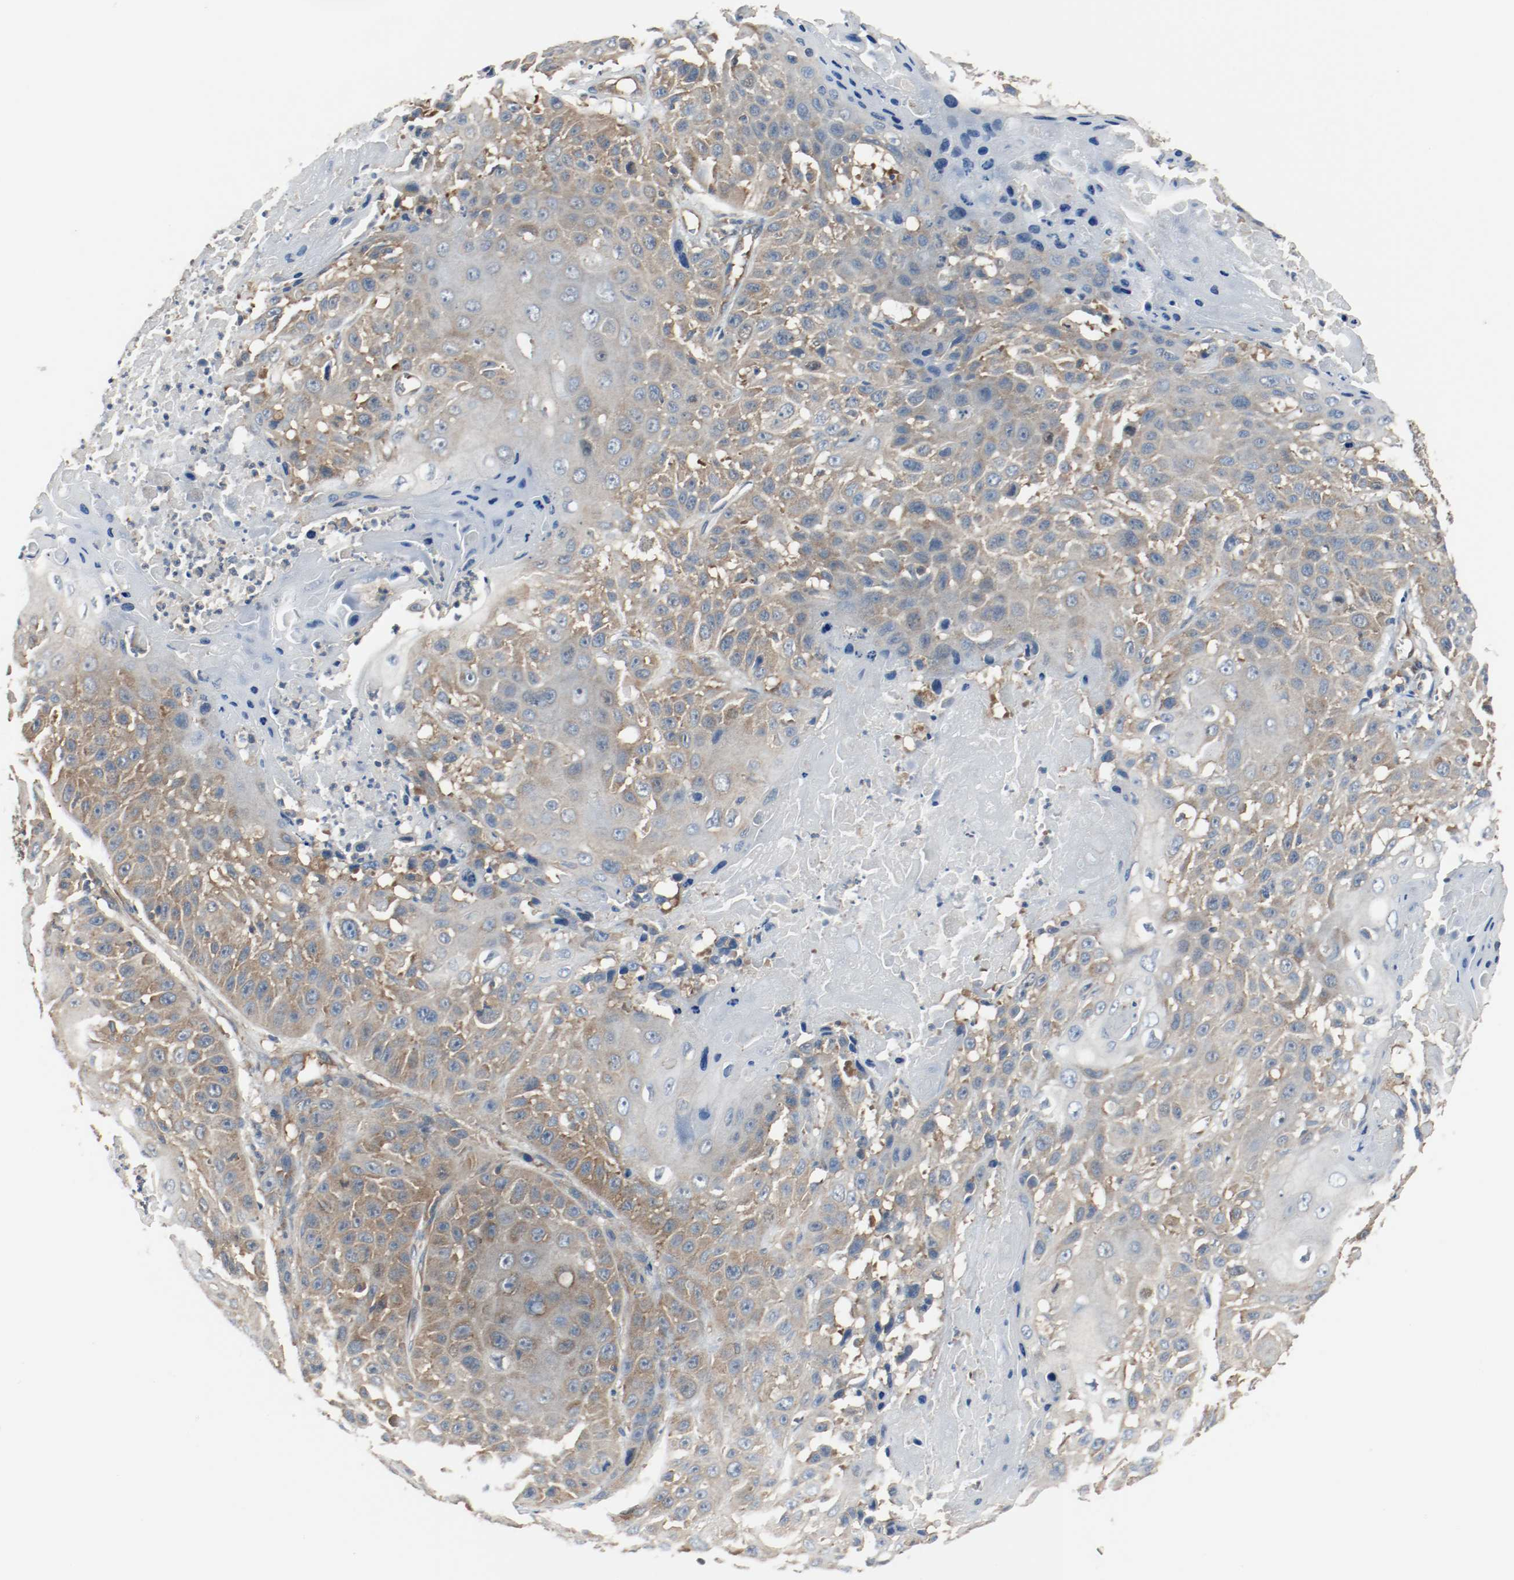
{"staining": {"intensity": "moderate", "quantity": ">75%", "location": "cytoplasmic/membranous"}, "tissue": "cervical cancer", "cell_type": "Tumor cells", "image_type": "cancer", "snomed": [{"axis": "morphology", "description": "Squamous cell carcinoma, NOS"}, {"axis": "topography", "description": "Cervix"}], "caption": "Human squamous cell carcinoma (cervical) stained for a protein (brown) reveals moderate cytoplasmic/membranous positive staining in about >75% of tumor cells.", "gene": "HGS", "patient": {"sex": "female", "age": 39}}